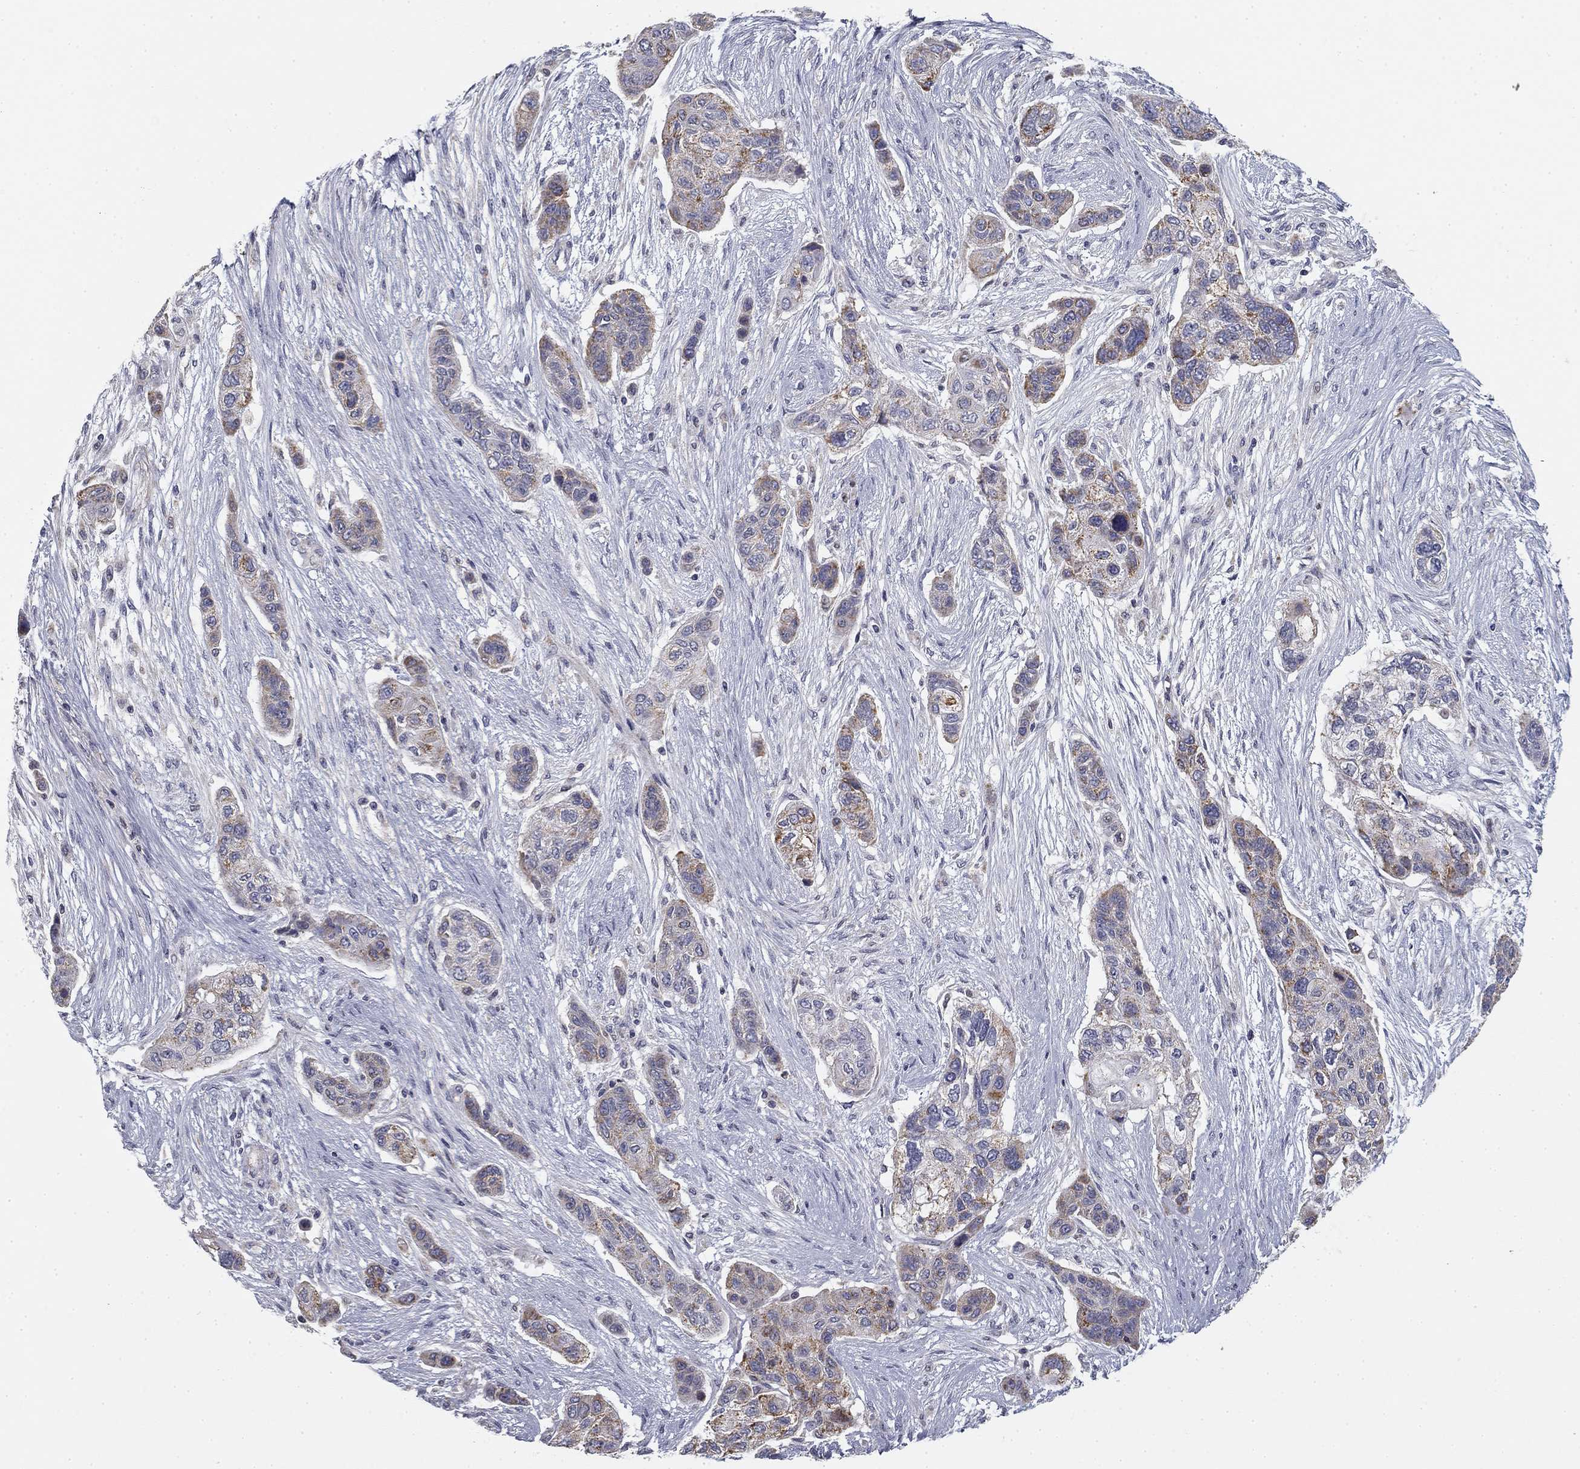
{"staining": {"intensity": "moderate", "quantity": "<25%", "location": "cytoplasmic/membranous"}, "tissue": "lung cancer", "cell_type": "Tumor cells", "image_type": "cancer", "snomed": [{"axis": "morphology", "description": "Squamous cell carcinoma, NOS"}, {"axis": "topography", "description": "Lung"}], "caption": "Tumor cells show moderate cytoplasmic/membranous expression in about <25% of cells in squamous cell carcinoma (lung).", "gene": "SLC2A9", "patient": {"sex": "male", "age": 69}}